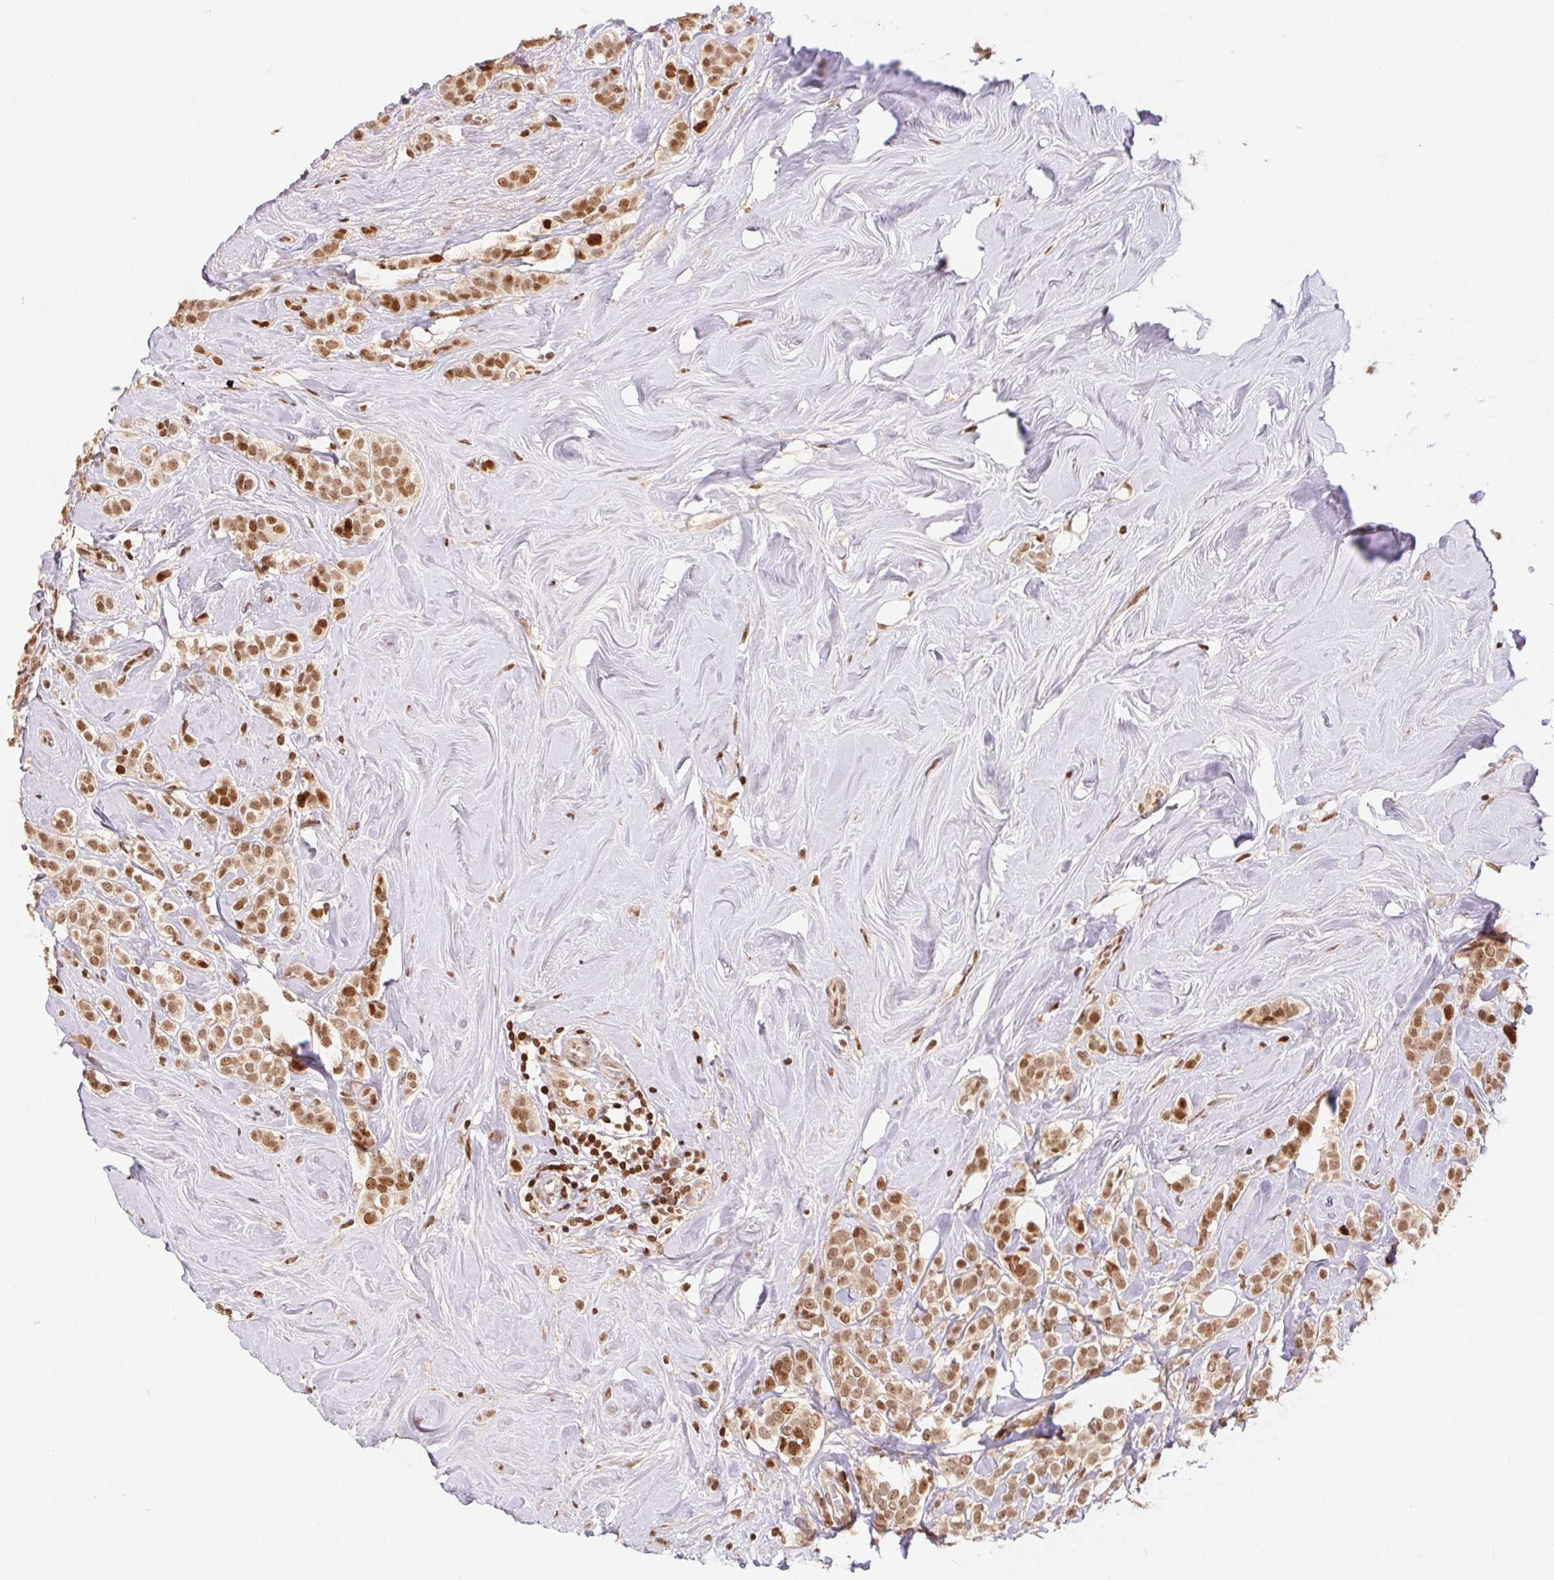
{"staining": {"intensity": "moderate", "quantity": ">75%", "location": "nuclear"}, "tissue": "breast cancer", "cell_type": "Tumor cells", "image_type": "cancer", "snomed": [{"axis": "morphology", "description": "Lobular carcinoma"}, {"axis": "topography", "description": "Breast"}], "caption": "Immunohistochemical staining of breast cancer displays medium levels of moderate nuclear staining in approximately >75% of tumor cells.", "gene": "POLD3", "patient": {"sex": "female", "age": 49}}